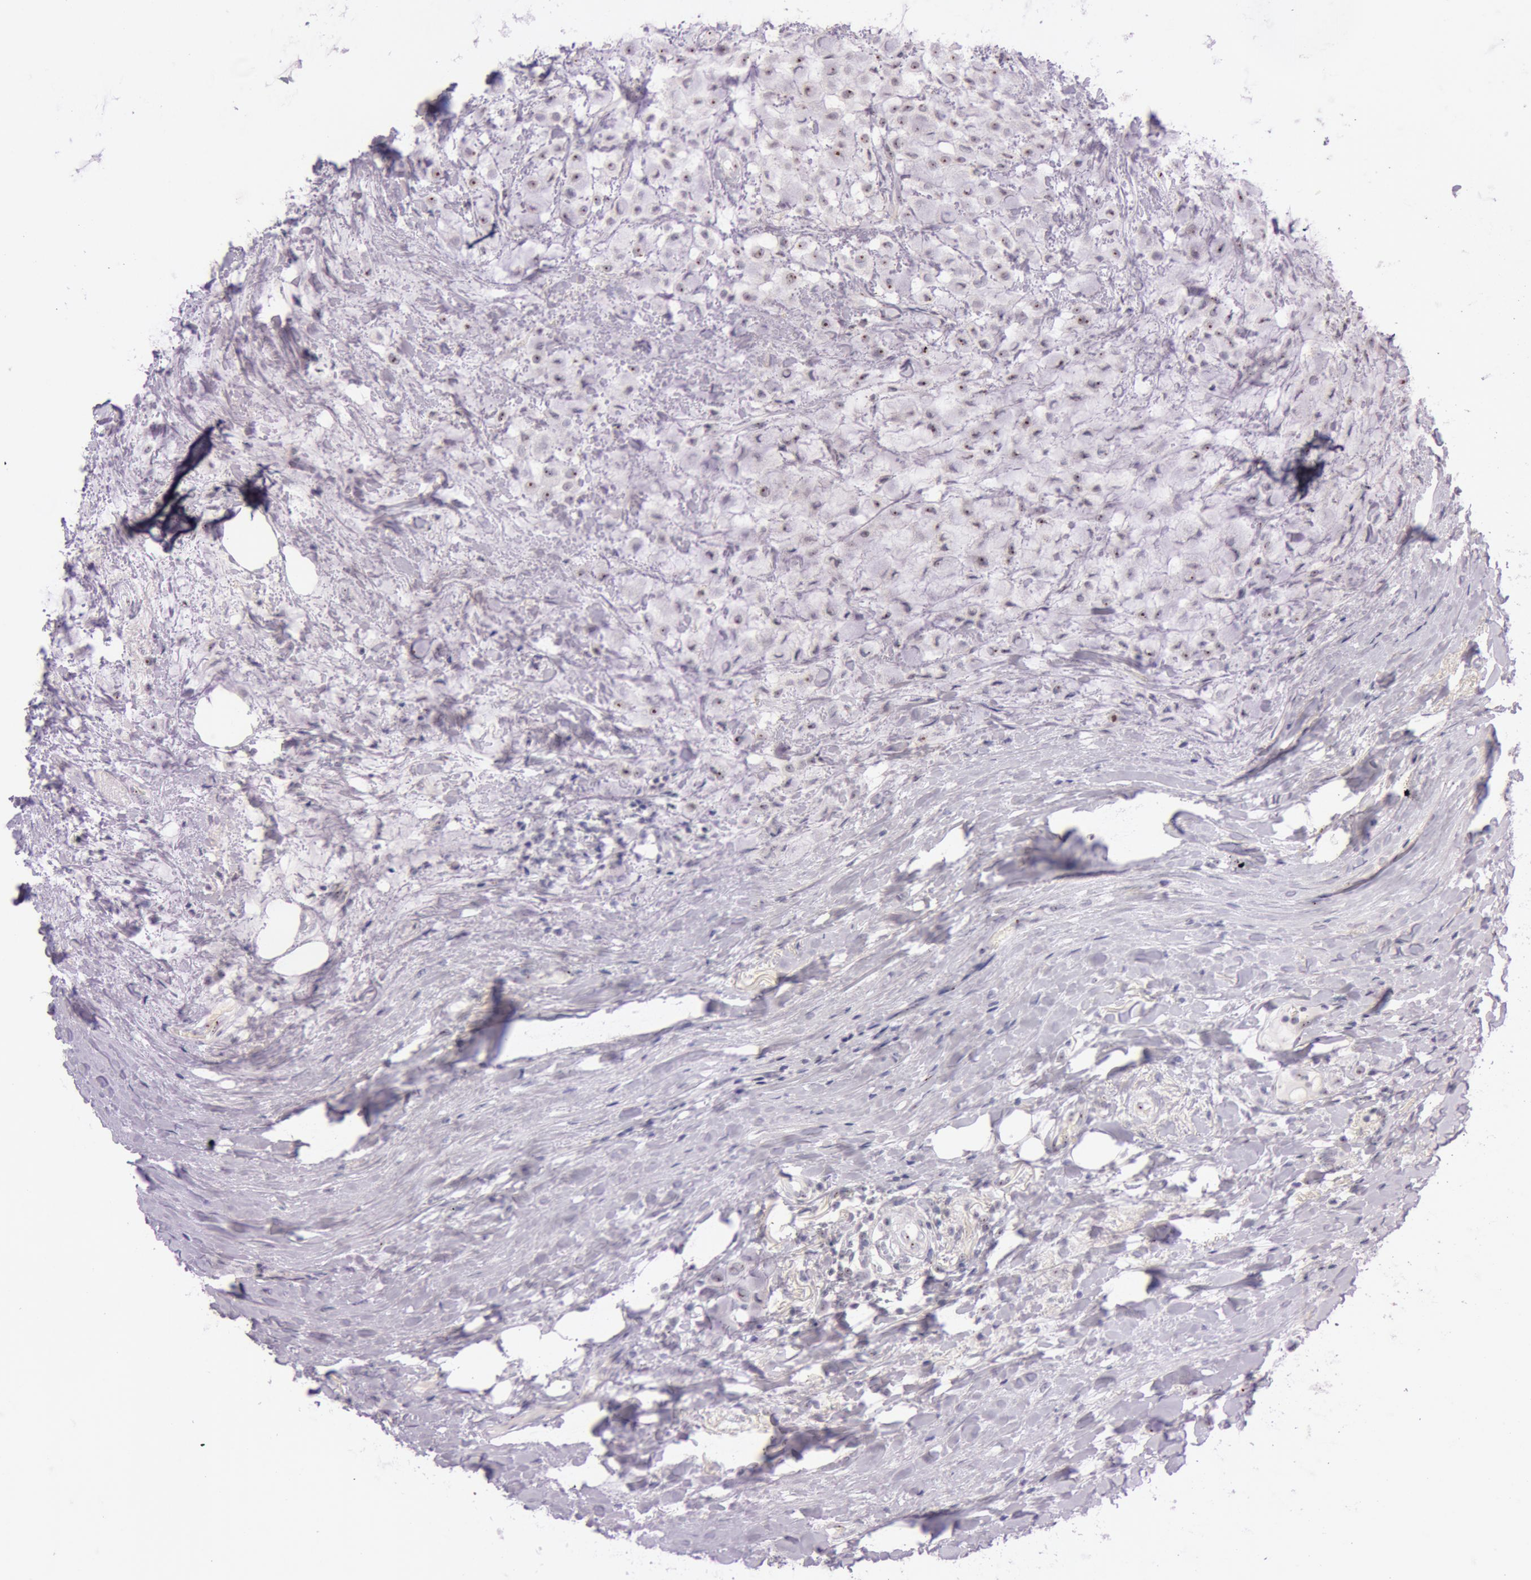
{"staining": {"intensity": "moderate", "quantity": ">75%", "location": "nuclear"}, "tissue": "breast cancer", "cell_type": "Tumor cells", "image_type": "cancer", "snomed": [{"axis": "morphology", "description": "Lobular carcinoma"}, {"axis": "topography", "description": "Breast"}], "caption": "Human breast cancer stained for a protein (brown) displays moderate nuclear positive staining in about >75% of tumor cells.", "gene": "FBL", "patient": {"sex": "female", "age": 85}}